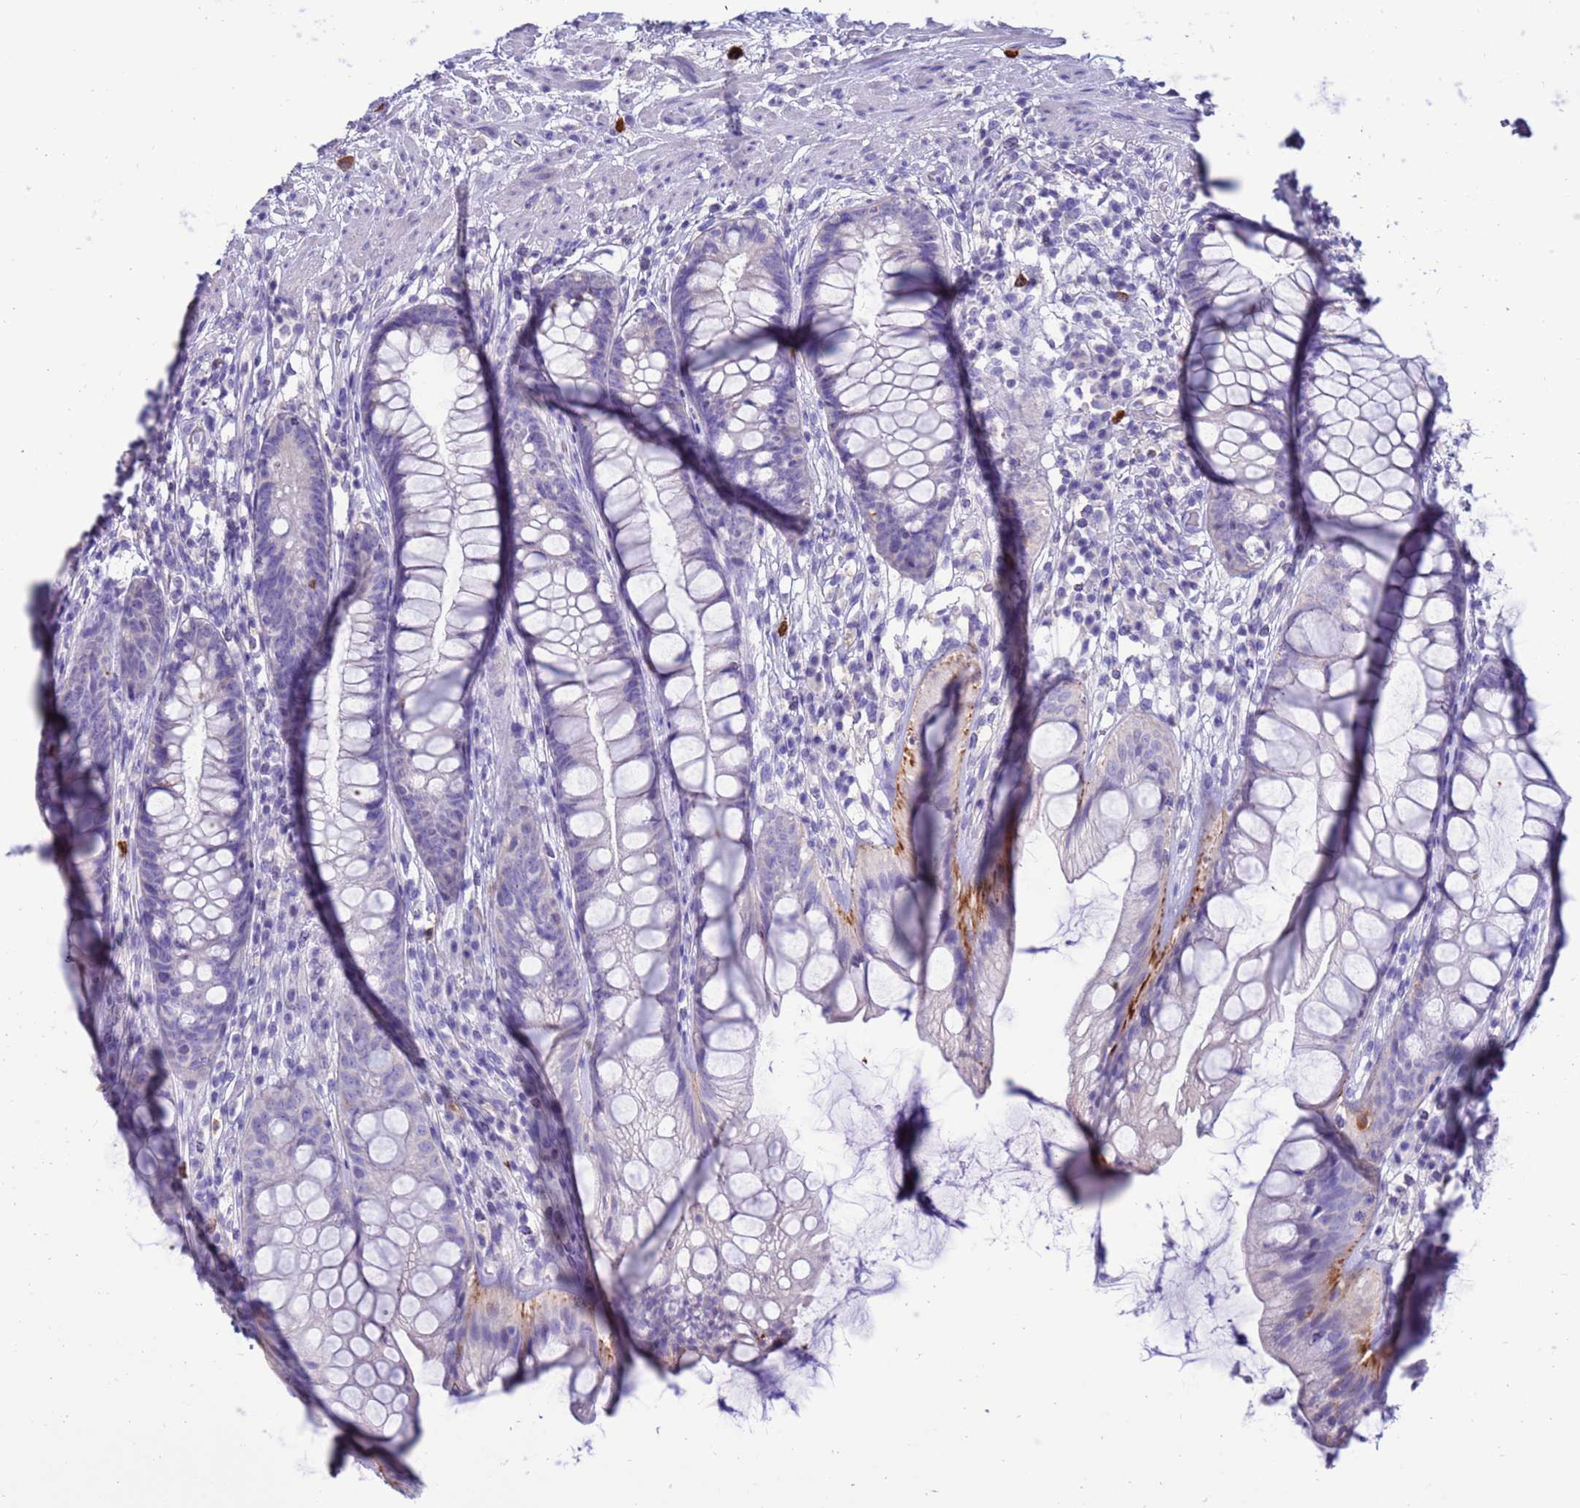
{"staining": {"intensity": "moderate", "quantity": "<25%", "location": "cytoplasmic/membranous"}, "tissue": "rectum", "cell_type": "Glandular cells", "image_type": "normal", "snomed": [{"axis": "morphology", "description": "Normal tissue, NOS"}, {"axis": "topography", "description": "Rectum"}], "caption": "IHC image of benign rectum stained for a protein (brown), which reveals low levels of moderate cytoplasmic/membranous staining in about <25% of glandular cells.", "gene": "PDE10A", "patient": {"sex": "male", "age": 74}}